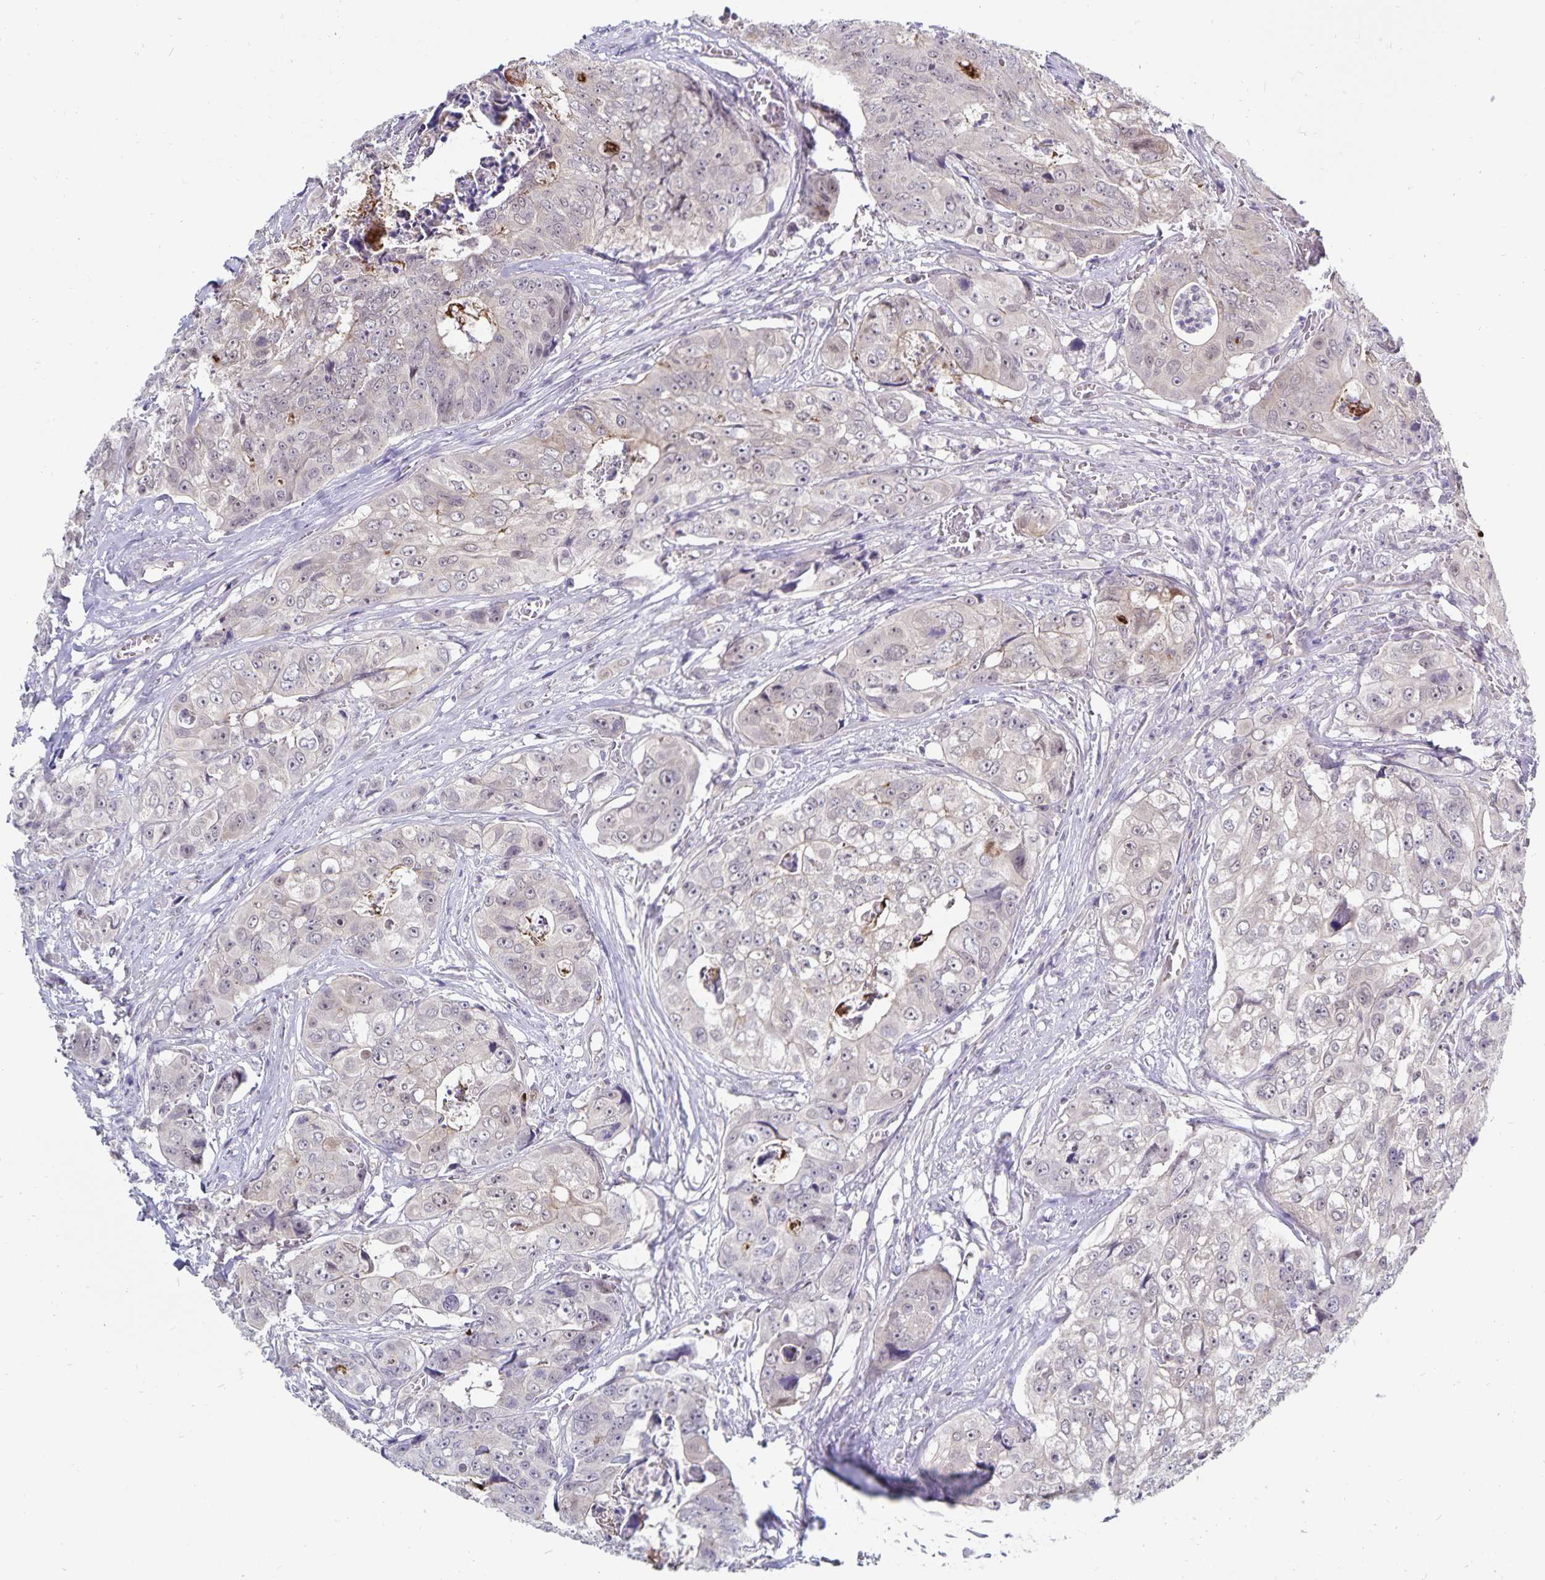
{"staining": {"intensity": "negative", "quantity": "none", "location": "none"}, "tissue": "colorectal cancer", "cell_type": "Tumor cells", "image_type": "cancer", "snomed": [{"axis": "morphology", "description": "Adenocarcinoma, NOS"}, {"axis": "topography", "description": "Rectum"}], "caption": "Immunohistochemical staining of colorectal adenocarcinoma shows no significant positivity in tumor cells.", "gene": "CDKN2B", "patient": {"sex": "female", "age": 62}}